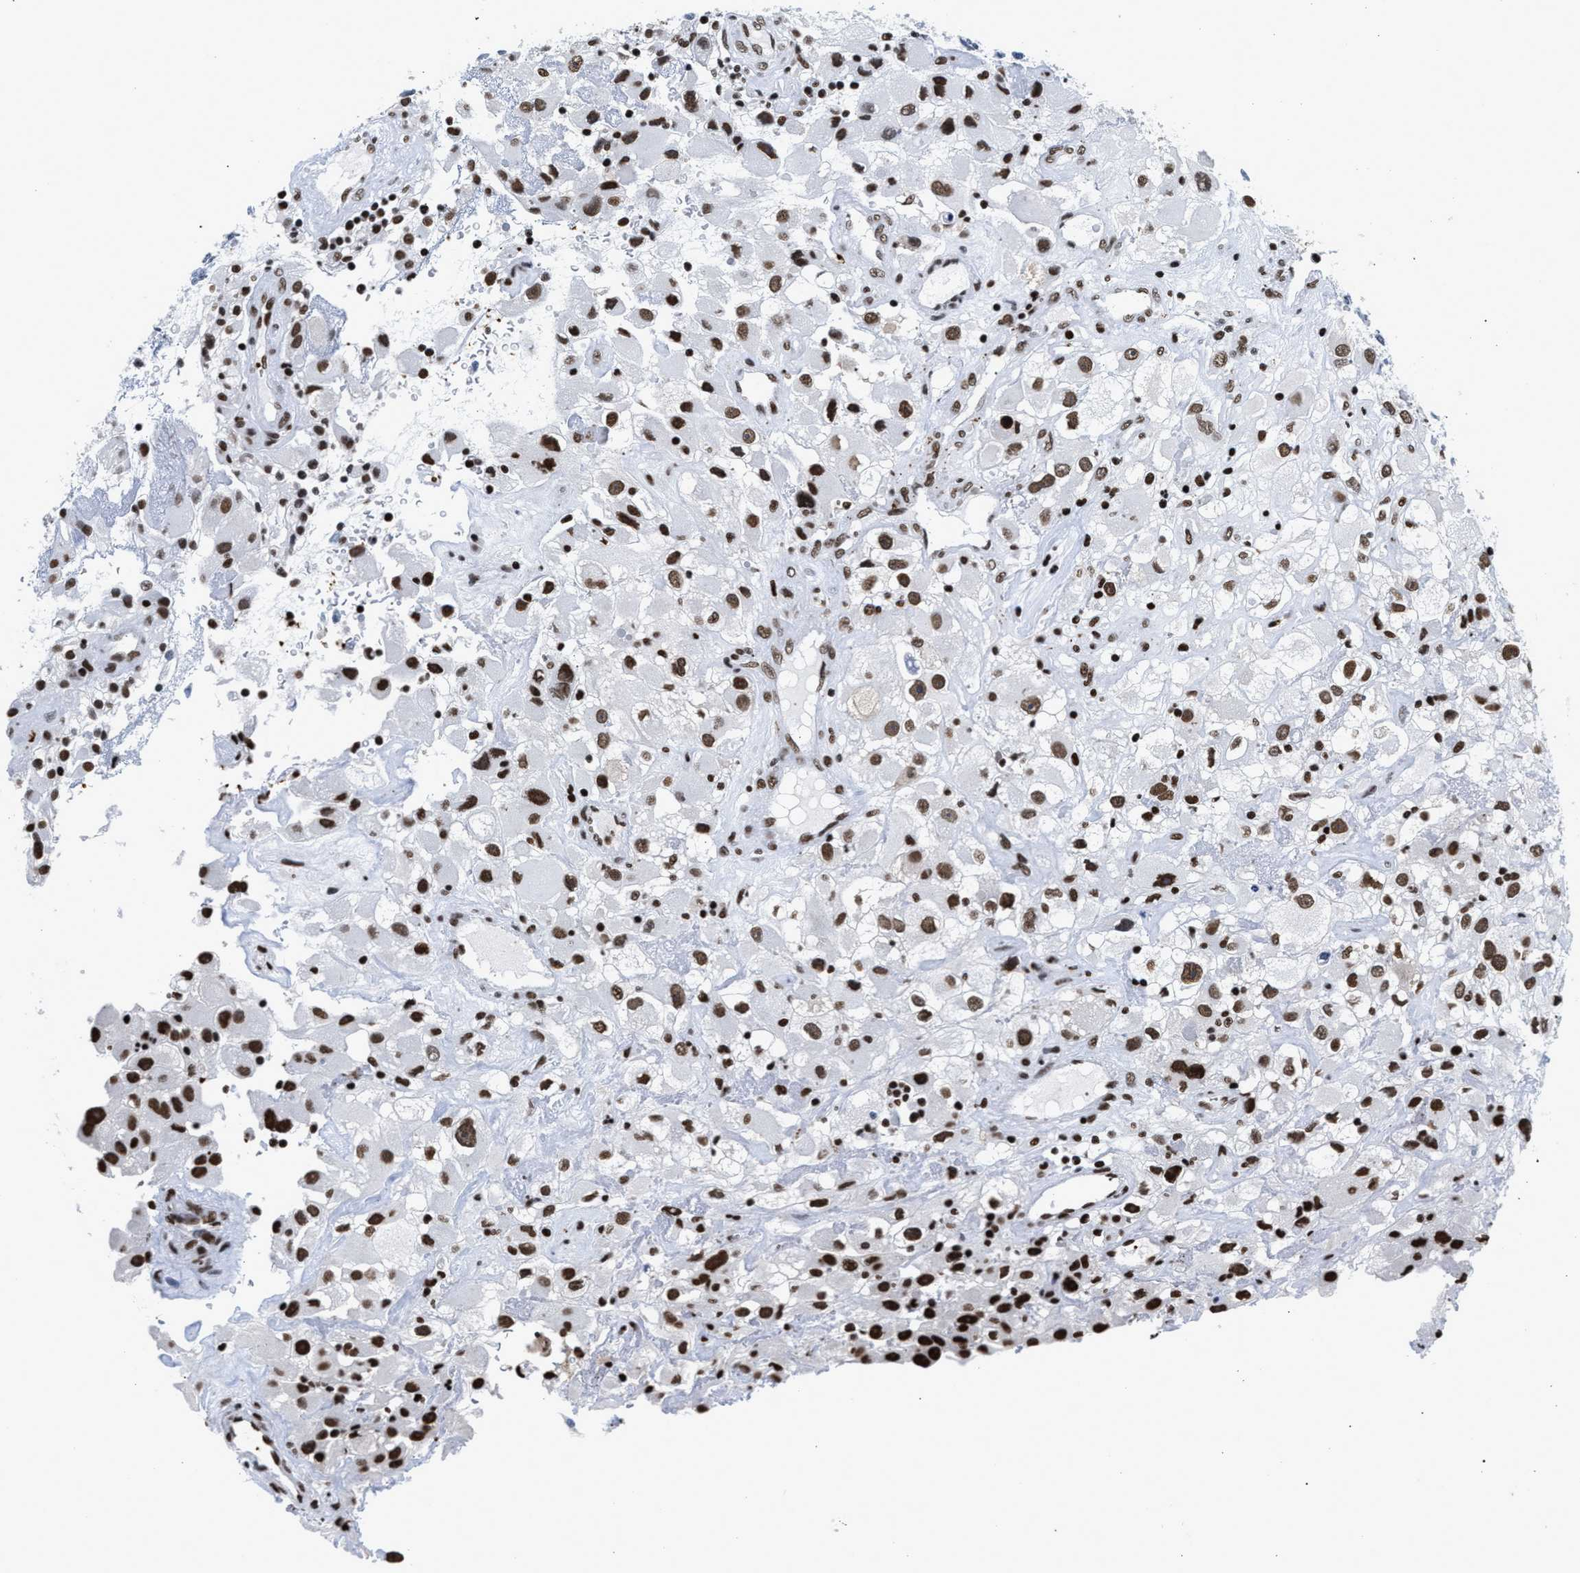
{"staining": {"intensity": "strong", "quantity": ">75%", "location": "nuclear"}, "tissue": "renal cancer", "cell_type": "Tumor cells", "image_type": "cancer", "snomed": [{"axis": "morphology", "description": "Adenocarcinoma, NOS"}, {"axis": "topography", "description": "Kidney"}], "caption": "IHC photomicrograph of neoplastic tissue: human adenocarcinoma (renal) stained using immunohistochemistry reveals high levels of strong protein expression localized specifically in the nuclear of tumor cells, appearing as a nuclear brown color.", "gene": "RAD21", "patient": {"sex": "female", "age": 52}}